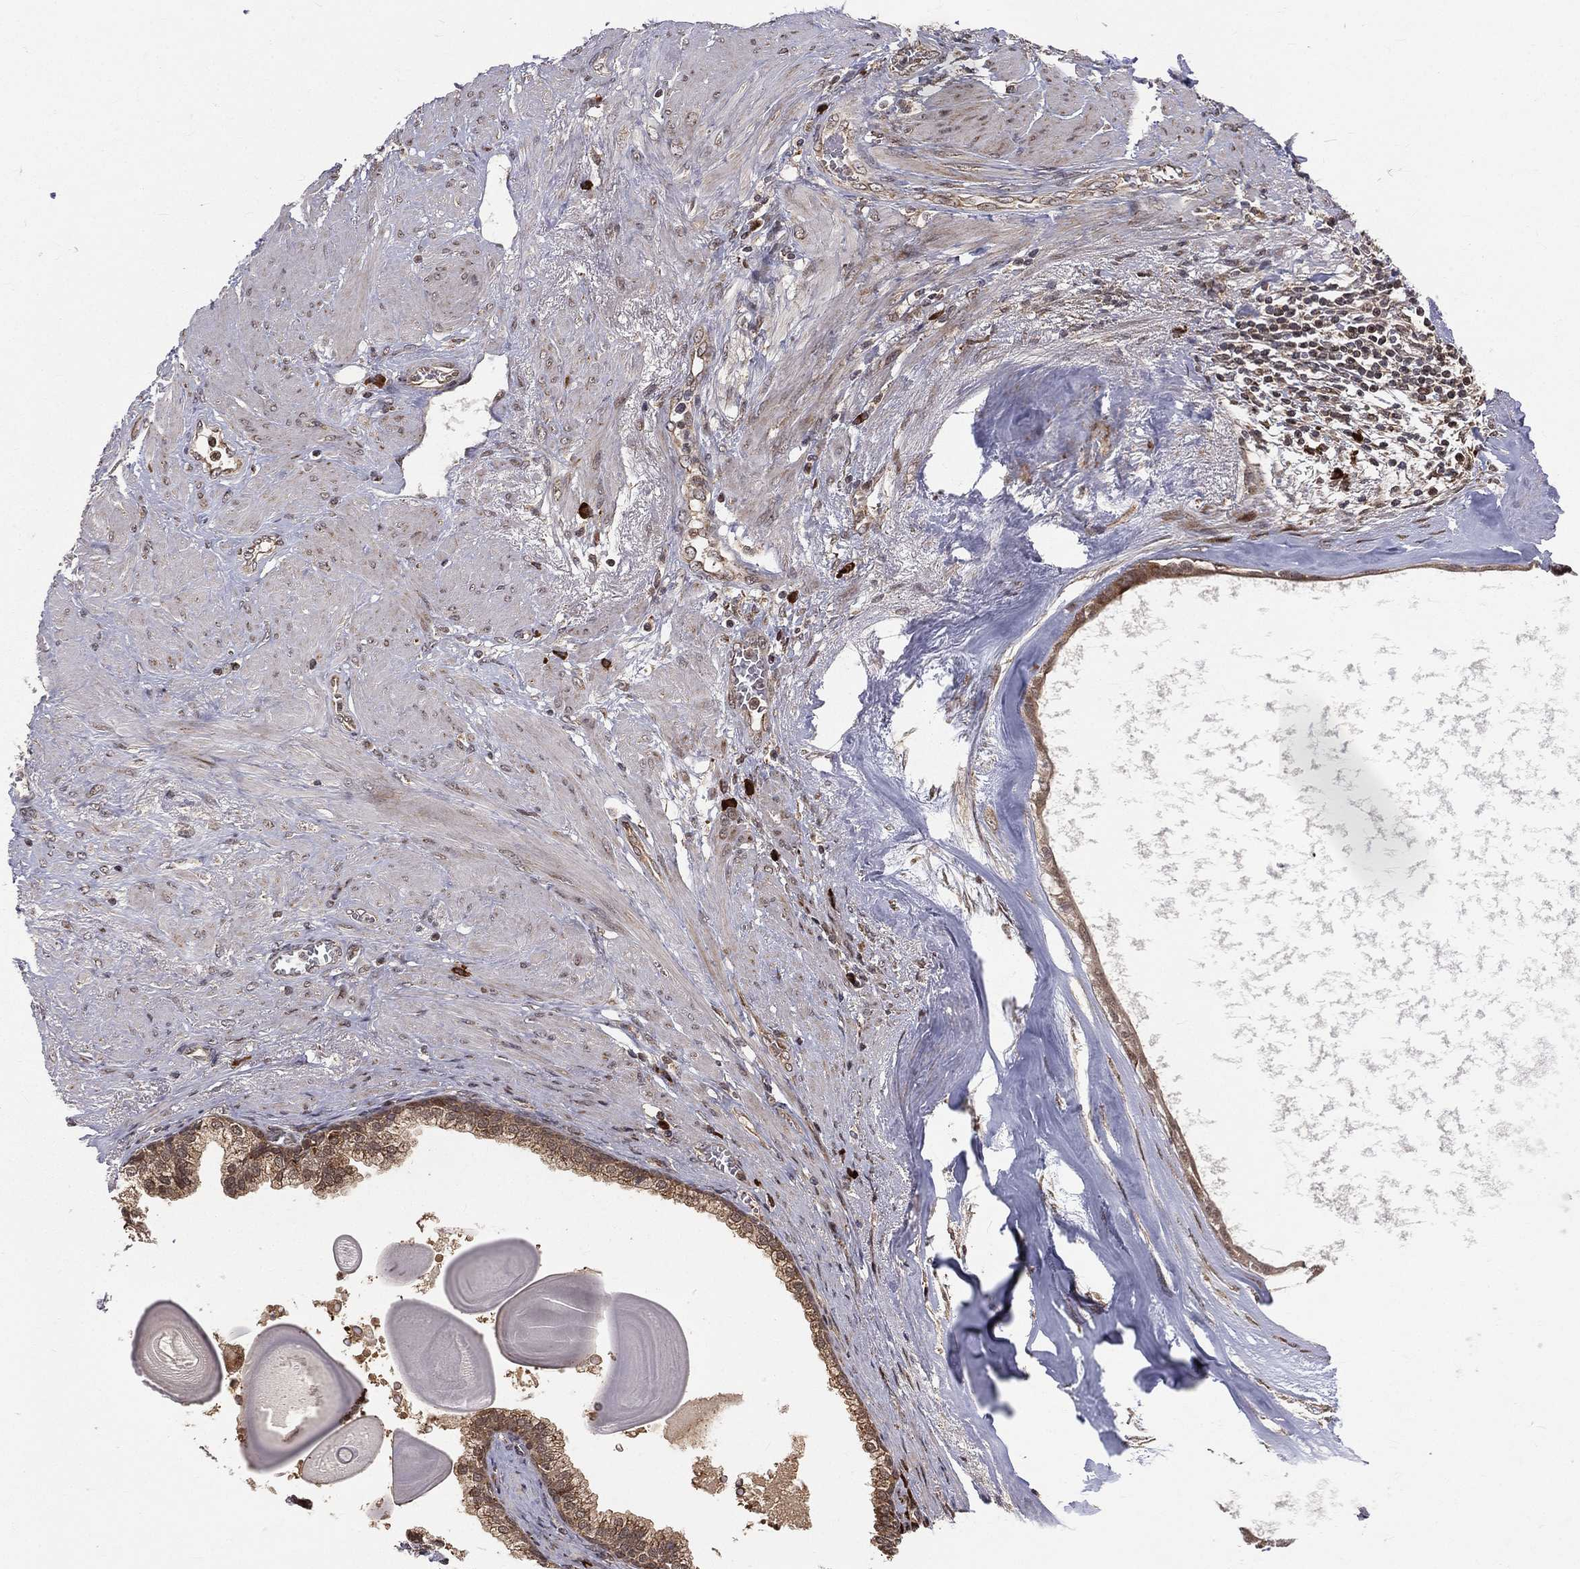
{"staining": {"intensity": "moderate", "quantity": ">75%", "location": "cytoplasmic/membranous"}, "tissue": "prostate cancer", "cell_type": "Tumor cells", "image_type": "cancer", "snomed": [{"axis": "morphology", "description": "Adenocarcinoma, NOS"}, {"axis": "topography", "description": "Prostate"}], "caption": "Moderate cytoplasmic/membranous protein staining is present in approximately >75% of tumor cells in prostate adenocarcinoma. The protein is stained brown, and the nuclei are stained in blue (DAB (3,3'-diaminobenzidine) IHC with brightfield microscopy, high magnification).", "gene": "MDM2", "patient": {"sex": "male", "age": 69}}